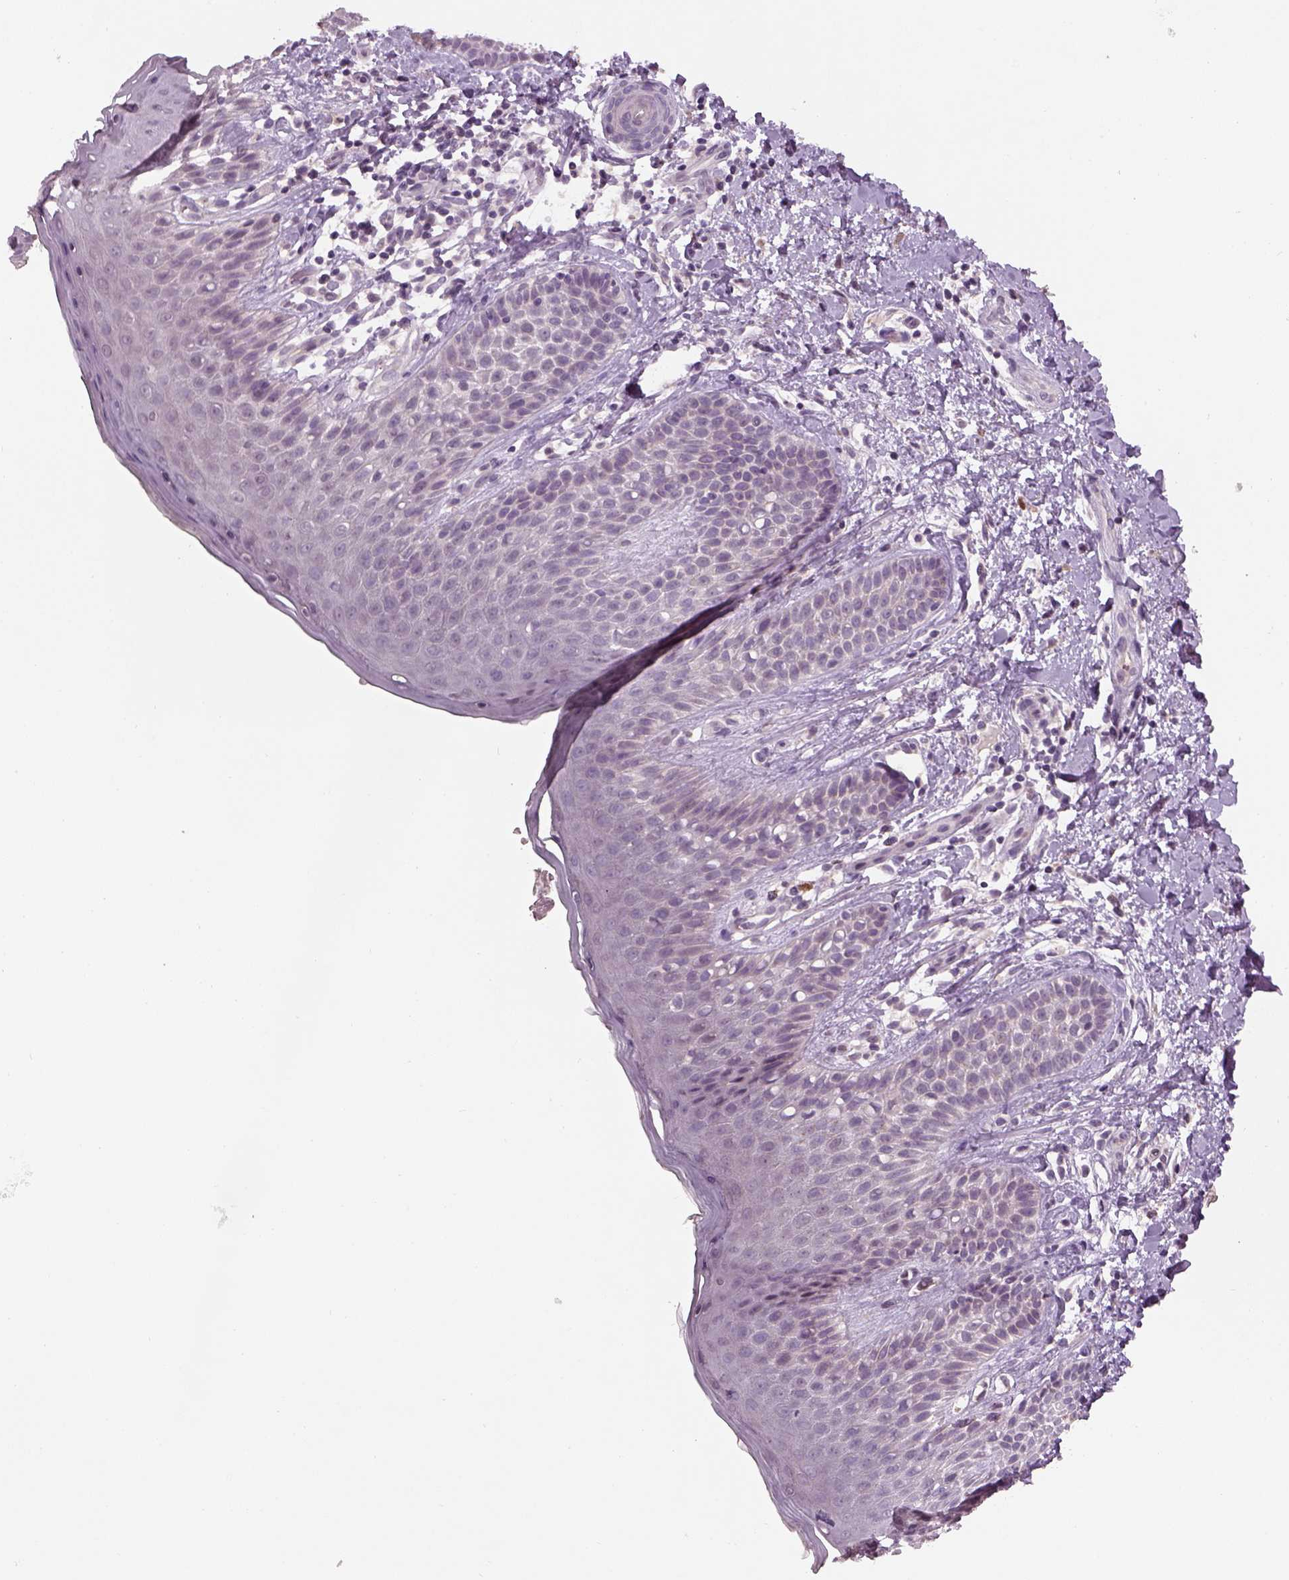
{"staining": {"intensity": "negative", "quantity": "none", "location": "none"}, "tissue": "skin", "cell_type": "Epidermal cells", "image_type": "normal", "snomed": [{"axis": "morphology", "description": "Normal tissue, NOS"}, {"axis": "topography", "description": "Anal"}], "caption": "Immunohistochemistry (IHC) micrograph of benign skin: human skin stained with DAB (3,3'-diaminobenzidine) displays no significant protein staining in epidermal cells.", "gene": "GDNF", "patient": {"sex": "male", "age": 36}}